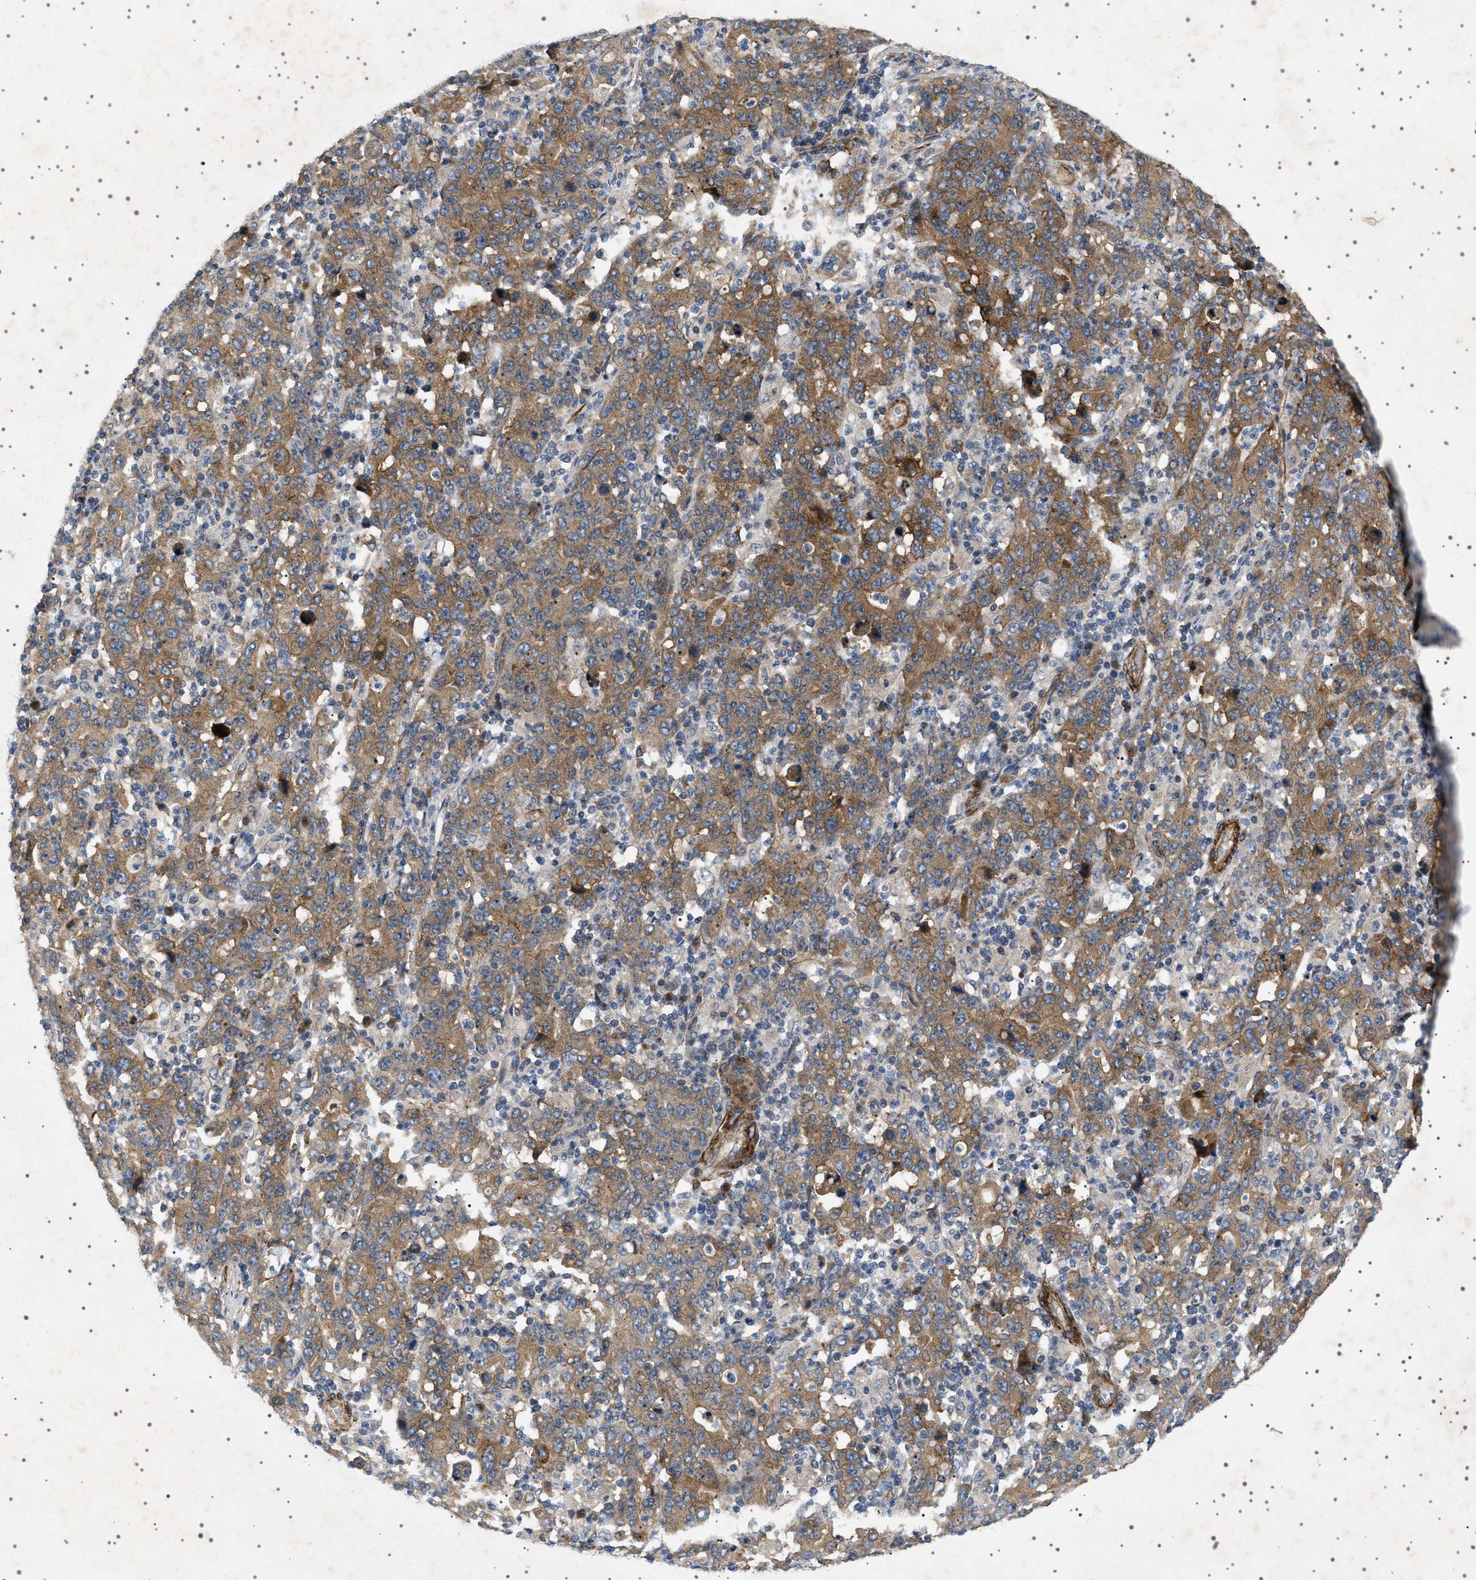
{"staining": {"intensity": "strong", "quantity": ">75%", "location": "cytoplasmic/membranous"}, "tissue": "stomach cancer", "cell_type": "Tumor cells", "image_type": "cancer", "snomed": [{"axis": "morphology", "description": "Adenocarcinoma, NOS"}, {"axis": "topography", "description": "Stomach, upper"}], "caption": "Tumor cells demonstrate high levels of strong cytoplasmic/membranous expression in approximately >75% of cells in human stomach cancer.", "gene": "CCDC186", "patient": {"sex": "male", "age": 69}}